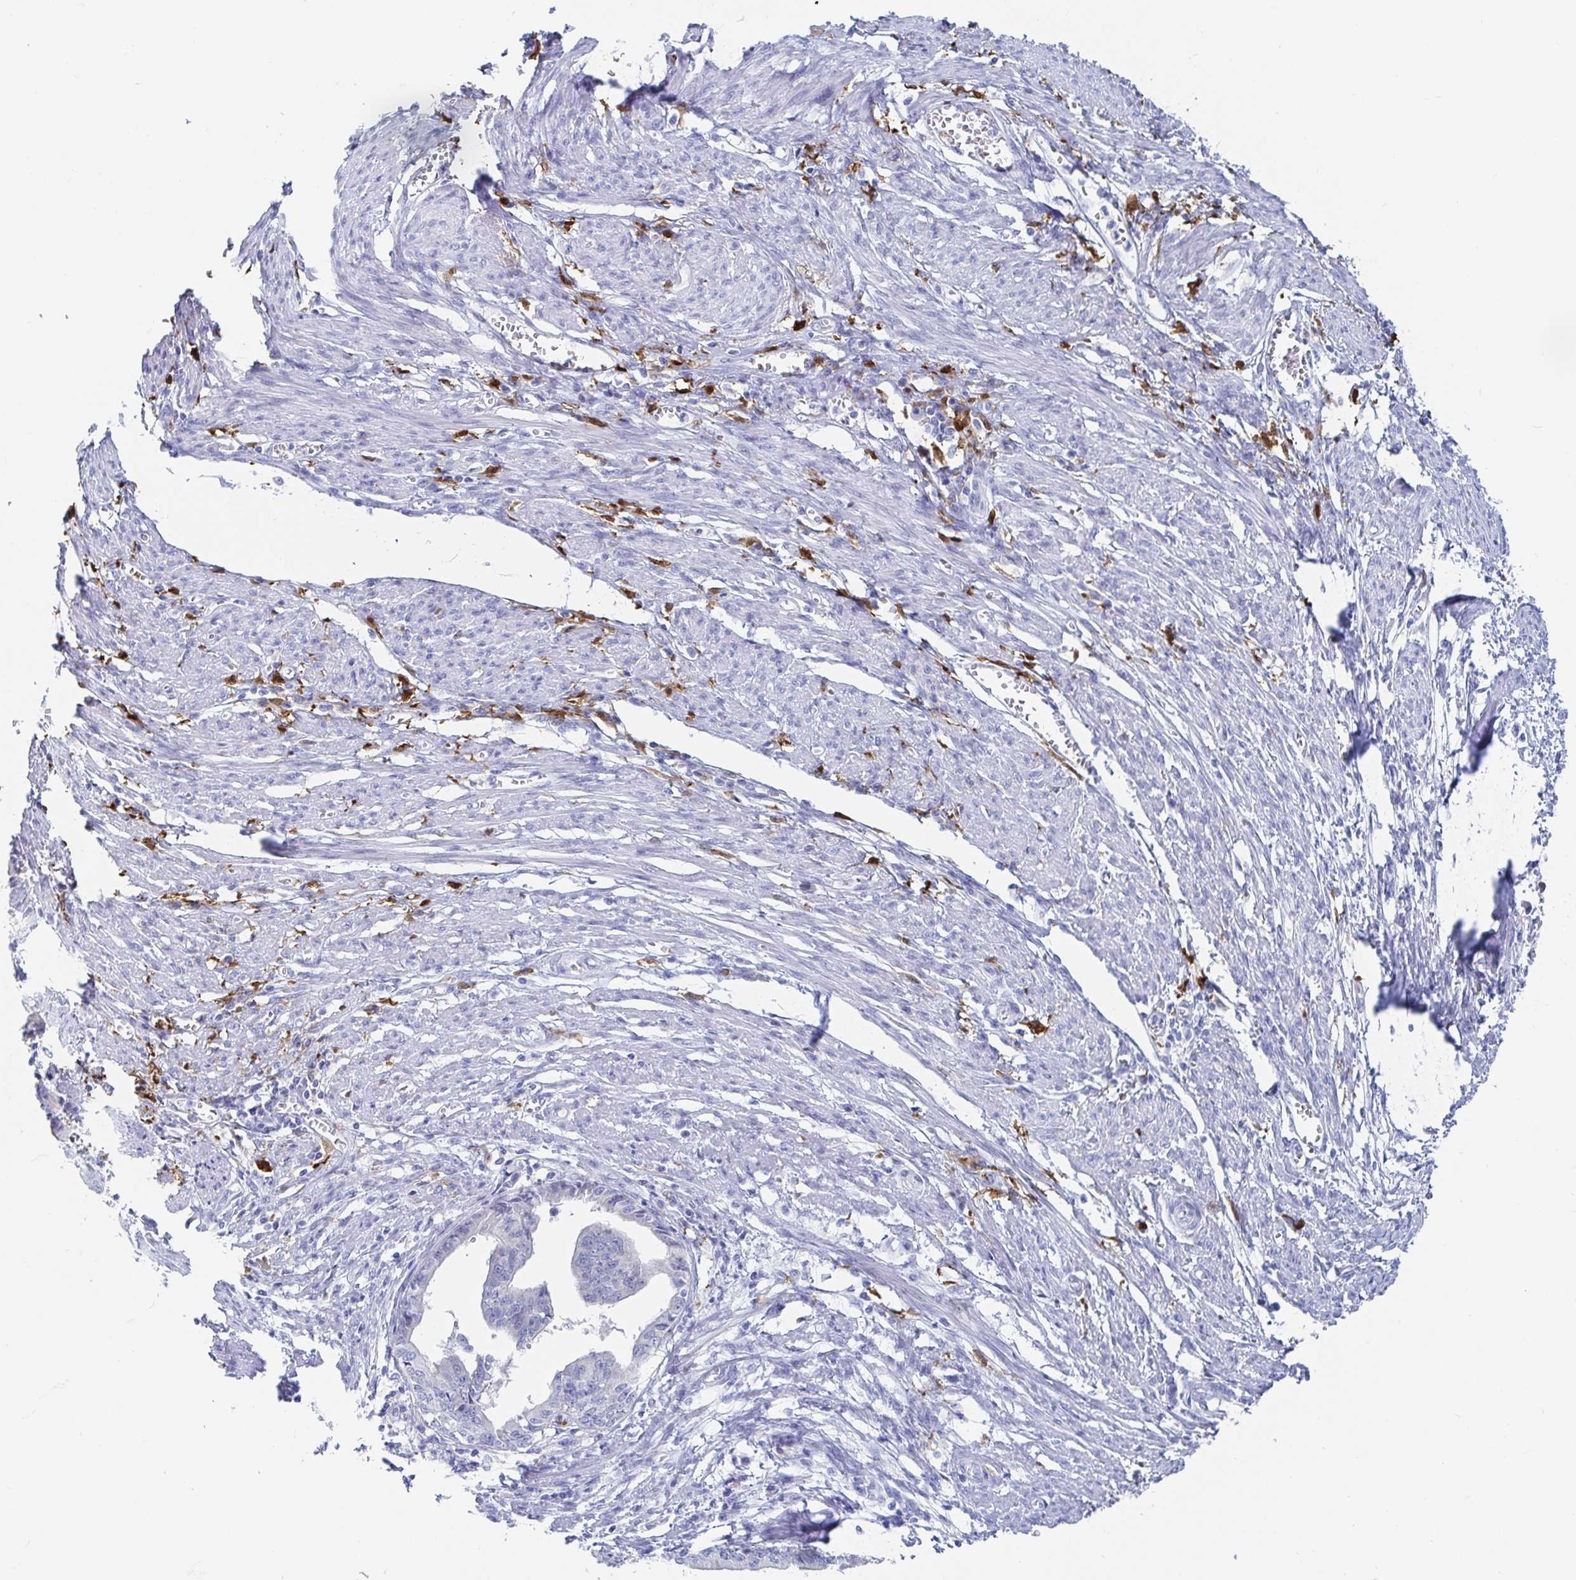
{"staining": {"intensity": "negative", "quantity": "none", "location": "none"}, "tissue": "endometrial cancer", "cell_type": "Tumor cells", "image_type": "cancer", "snomed": [{"axis": "morphology", "description": "Adenocarcinoma, NOS"}, {"axis": "topography", "description": "Endometrium"}], "caption": "High magnification brightfield microscopy of endometrial adenocarcinoma stained with DAB (3,3'-diaminobenzidine) (brown) and counterstained with hematoxylin (blue): tumor cells show no significant expression.", "gene": "OR2A4", "patient": {"sex": "female", "age": 65}}